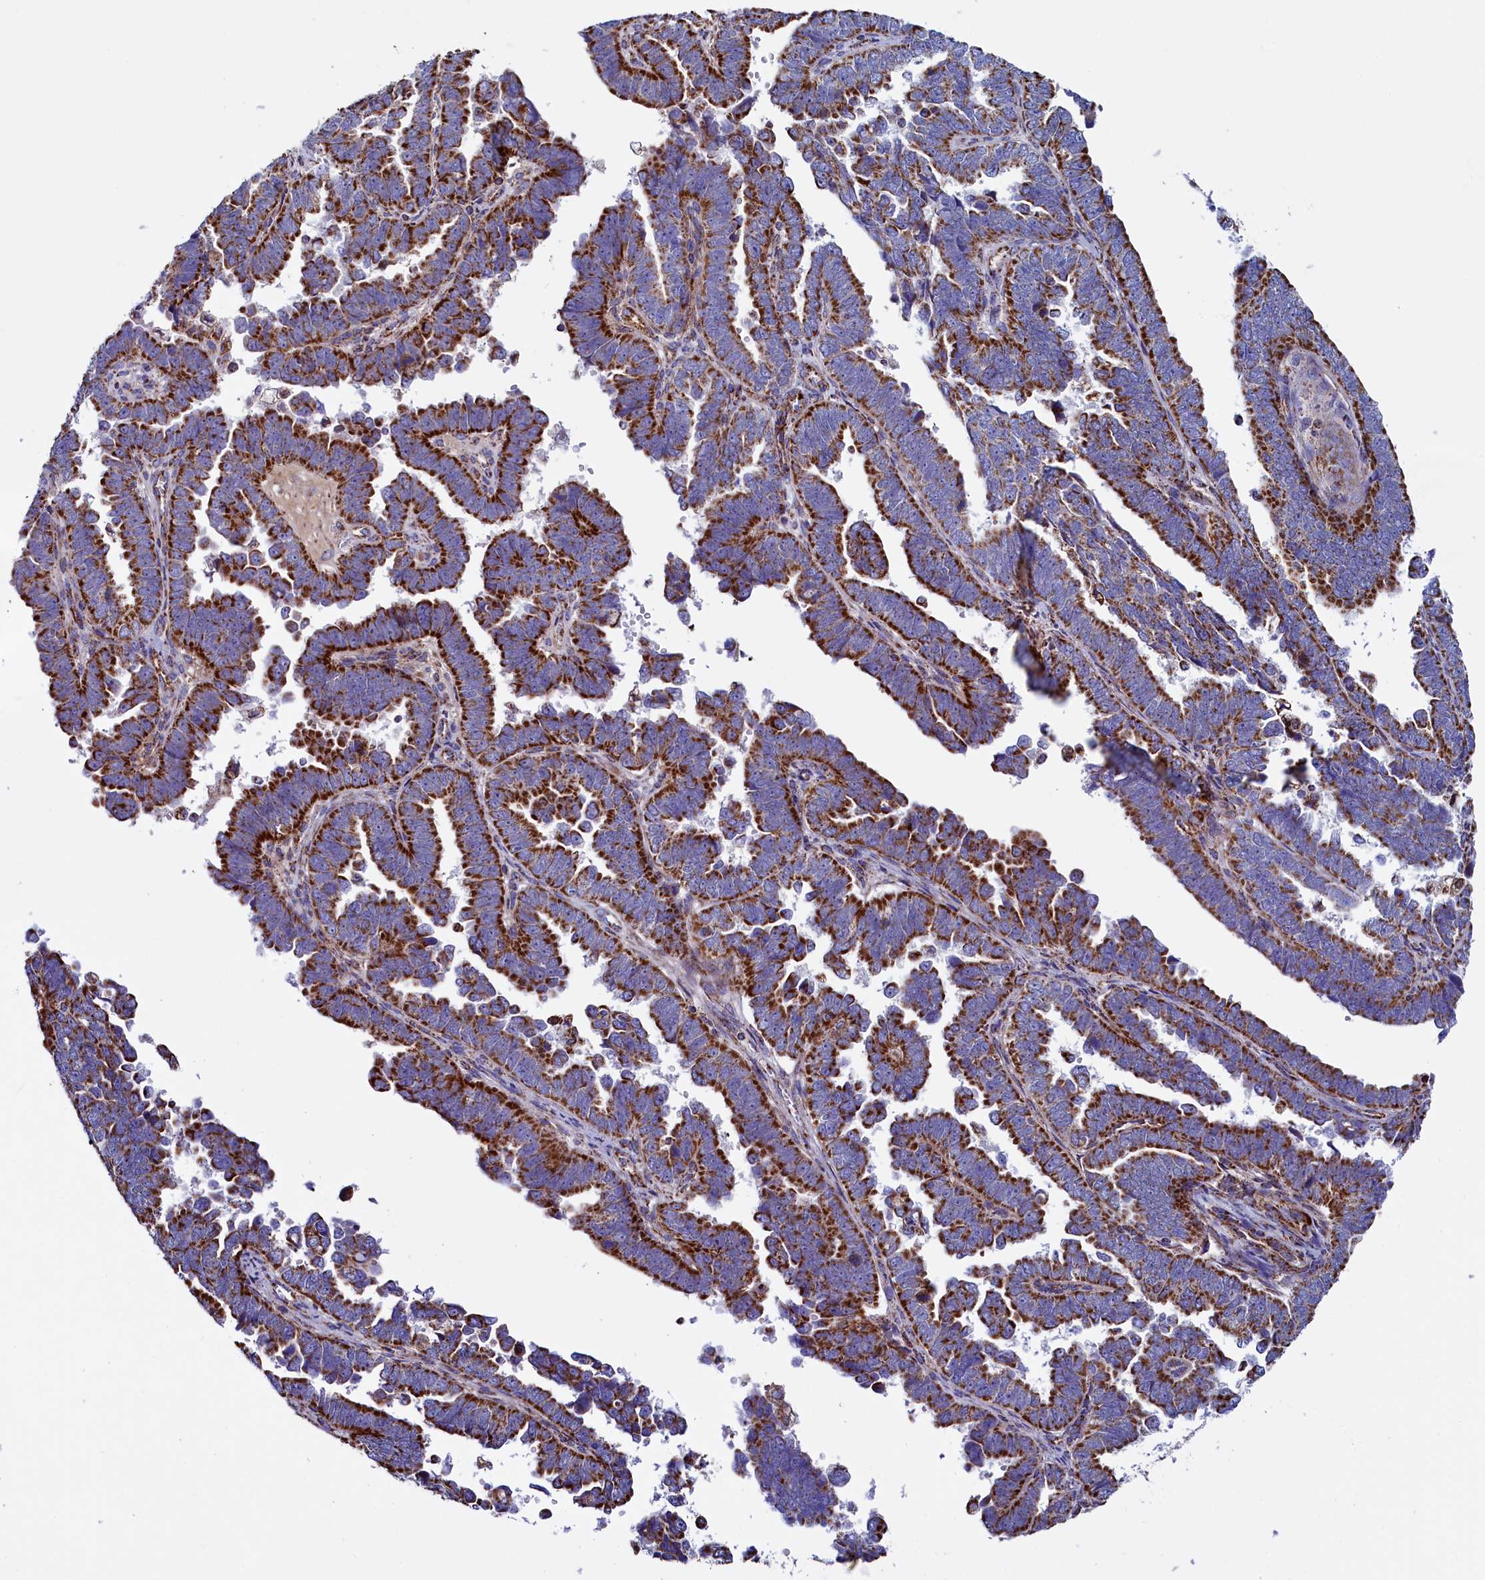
{"staining": {"intensity": "strong", "quantity": ">75%", "location": "cytoplasmic/membranous"}, "tissue": "endometrial cancer", "cell_type": "Tumor cells", "image_type": "cancer", "snomed": [{"axis": "morphology", "description": "Adenocarcinoma, NOS"}, {"axis": "topography", "description": "Endometrium"}], "caption": "Immunohistochemical staining of endometrial adenocarcinoma exhibits high levels of strong cytoplasmic/membranous protein staining in approximately >75% of tumor cells.", "gene": "SLC39A3", "patient": {"sex": "female", "age": 75}}